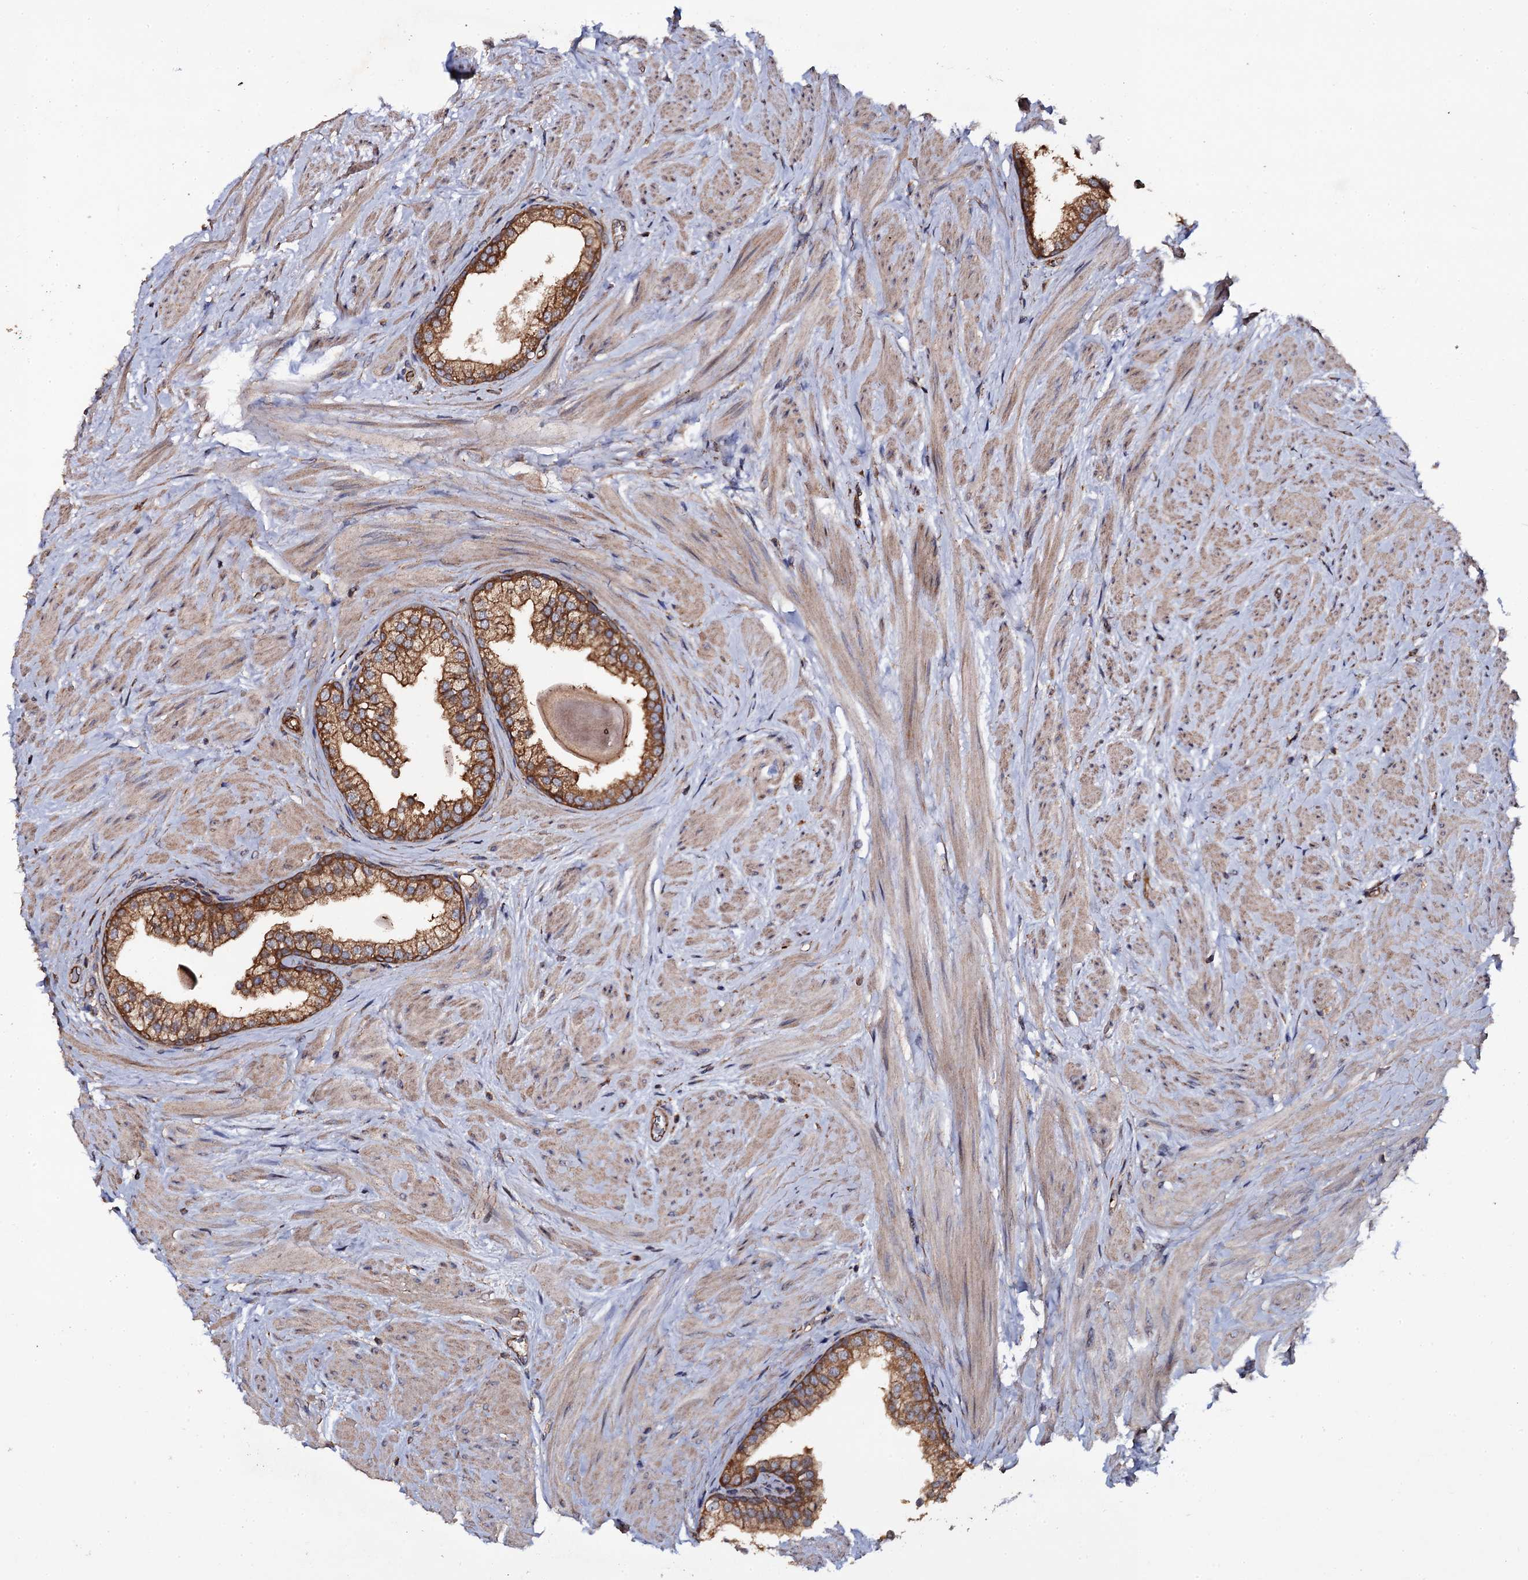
{"staining": {"intensity": "strong", "quantity": ">75%", "location": "cytoplasmic/membranous"}, "tissue": "prostate", "cell_type": "Glandular cells", "image_type": "normal", "snomed": [{"axis": "morphology", "description": "Normal tissue, NOS"}, {"axis": "topography", "description": "Prostate"}], "caption": "Immunohistochemistry (IHC) image of unremarkable prostate: prostate stained using immunohistochemistry exhibits high levels of strong protein expression localized specifically in the cytoplasmic/membranous of glandular cells, appearing as a cytoplasmic/membranous brown color.", "gene": "TTC23", "patient": {"sex": "male", "age": 48}}